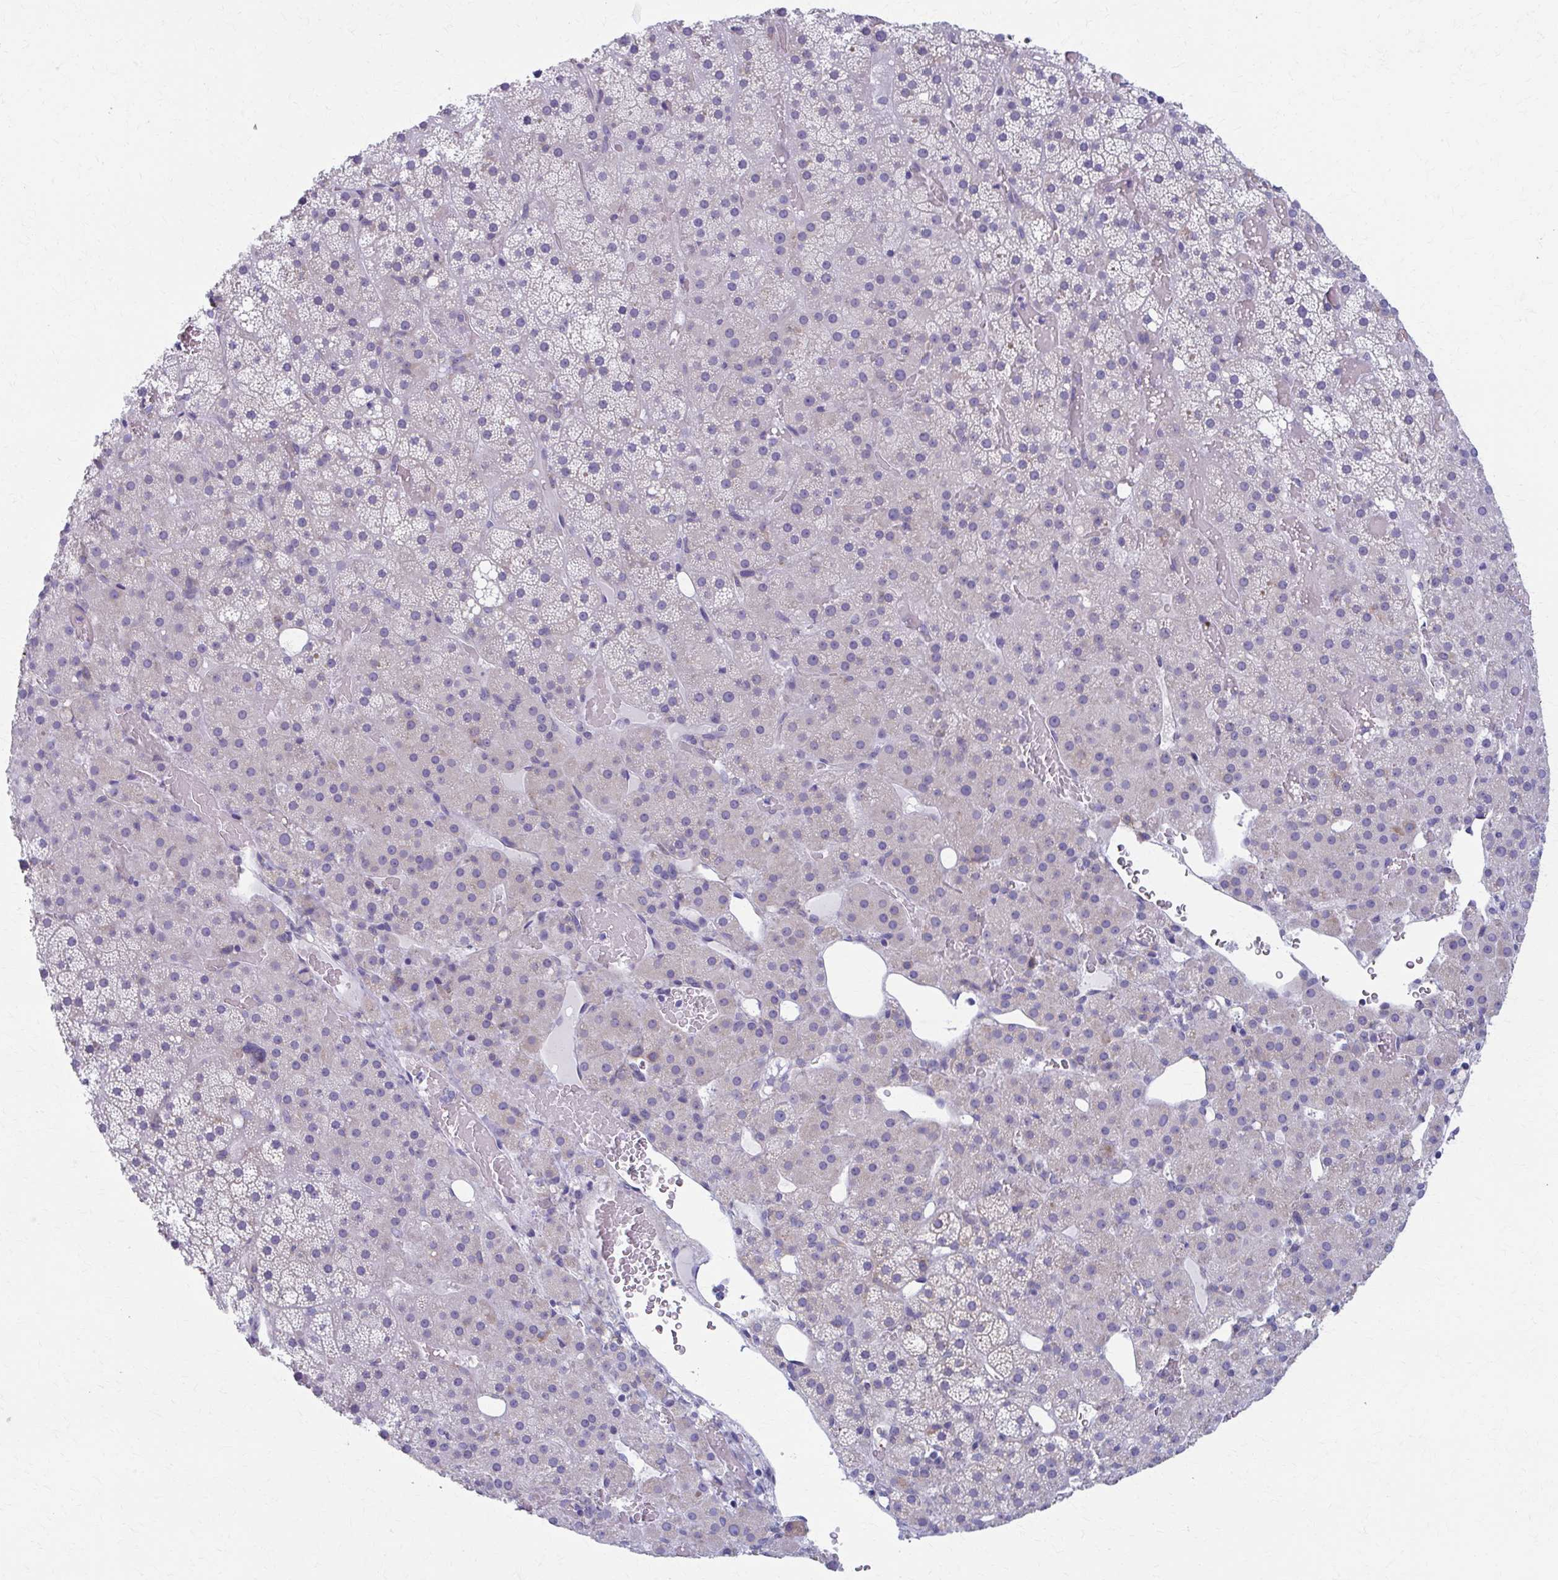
{"staining": {"intensity": "negative", "quantity": "none", "location": "none"}, "tissue": "adrenal gland", "cell_type": "Glandular cells", "image_type": "normal", "snomed": [{"axis": "morphology", "description": "Normal tissue, NOS"}, {"axis": "topography", "description": "Adrenal gland"}], "caption": "This is an immunohistochemistry (IHC) histopathology image of benign adrenal gland. There is no positivity in glandular cells.", "gene": "SPATS2L", "patient": {"sex": "male", "age": 53}}